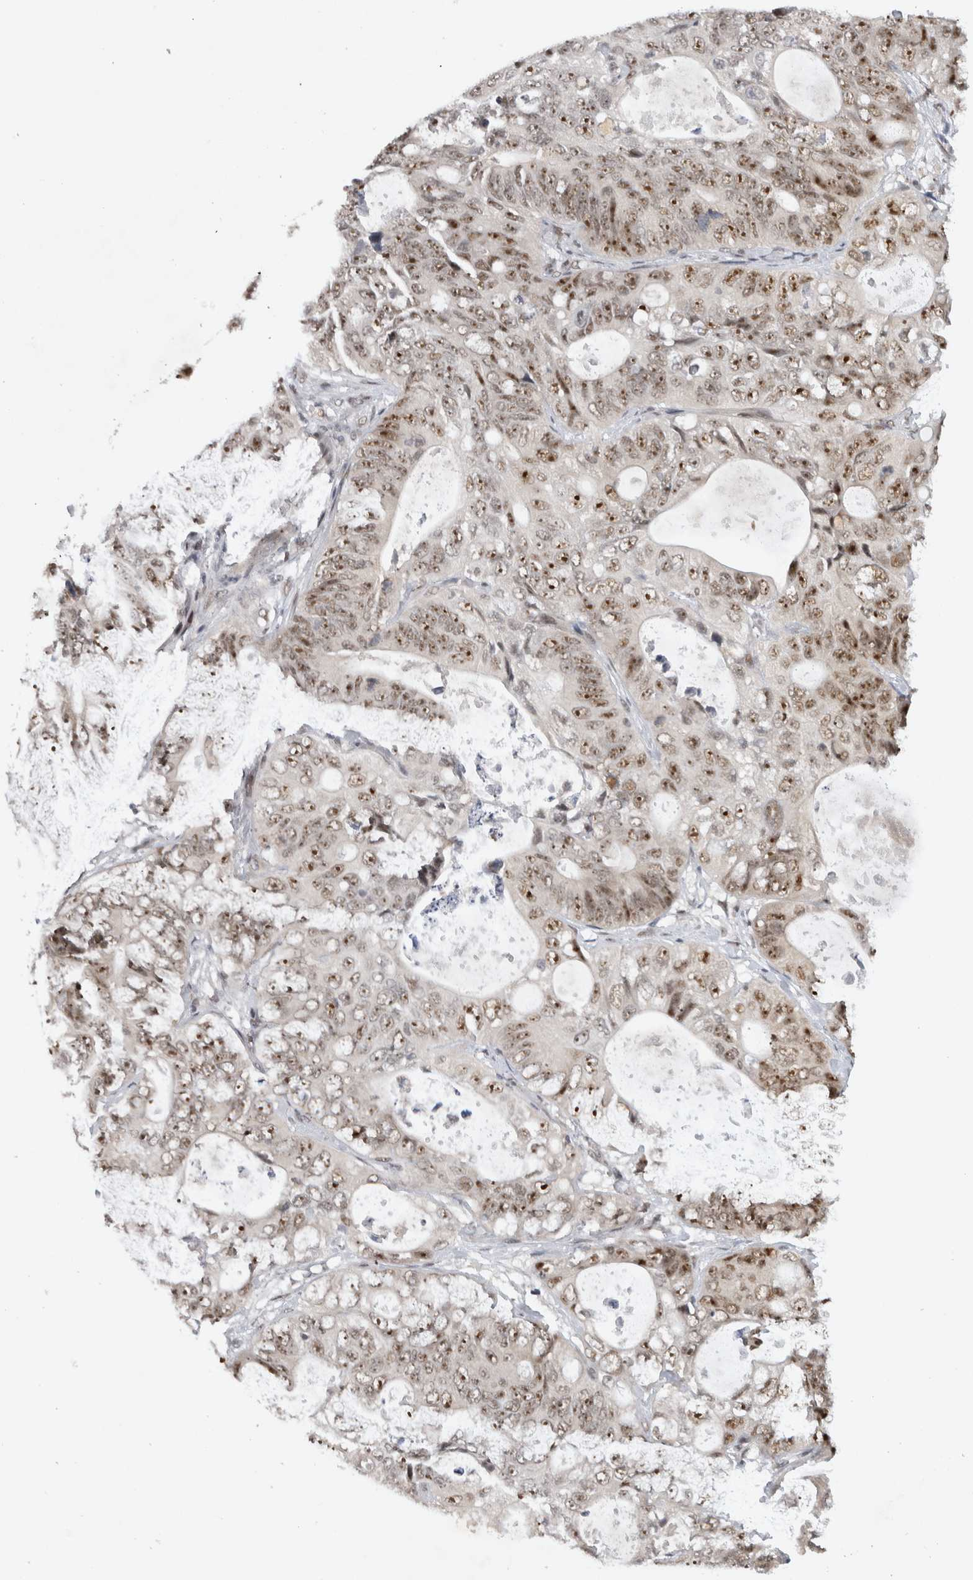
{"staining": {"intensity": "moderate", "quantity": ">75%", "location": "nuclear"}, "tissue": "stomach cancer", "cell_type": "Tumor cells", "image_type": "cancer", "snomed": [{"axis": "morphology", "description": "Normal tissue, NOS"}, {"axis": "morphology", "description": "Adenocarcinoma, NOS"}, {"axis": "topography", "description": "Stomach"}], "caption": "This micrograph reveals IHC staining of human stomach cancer (adenocarcinoma), with medium moderate nuclear positivity in about >75% of tumor cells.", "gene": "HESX1", "patient": {"sex": "female", "age": 89}}